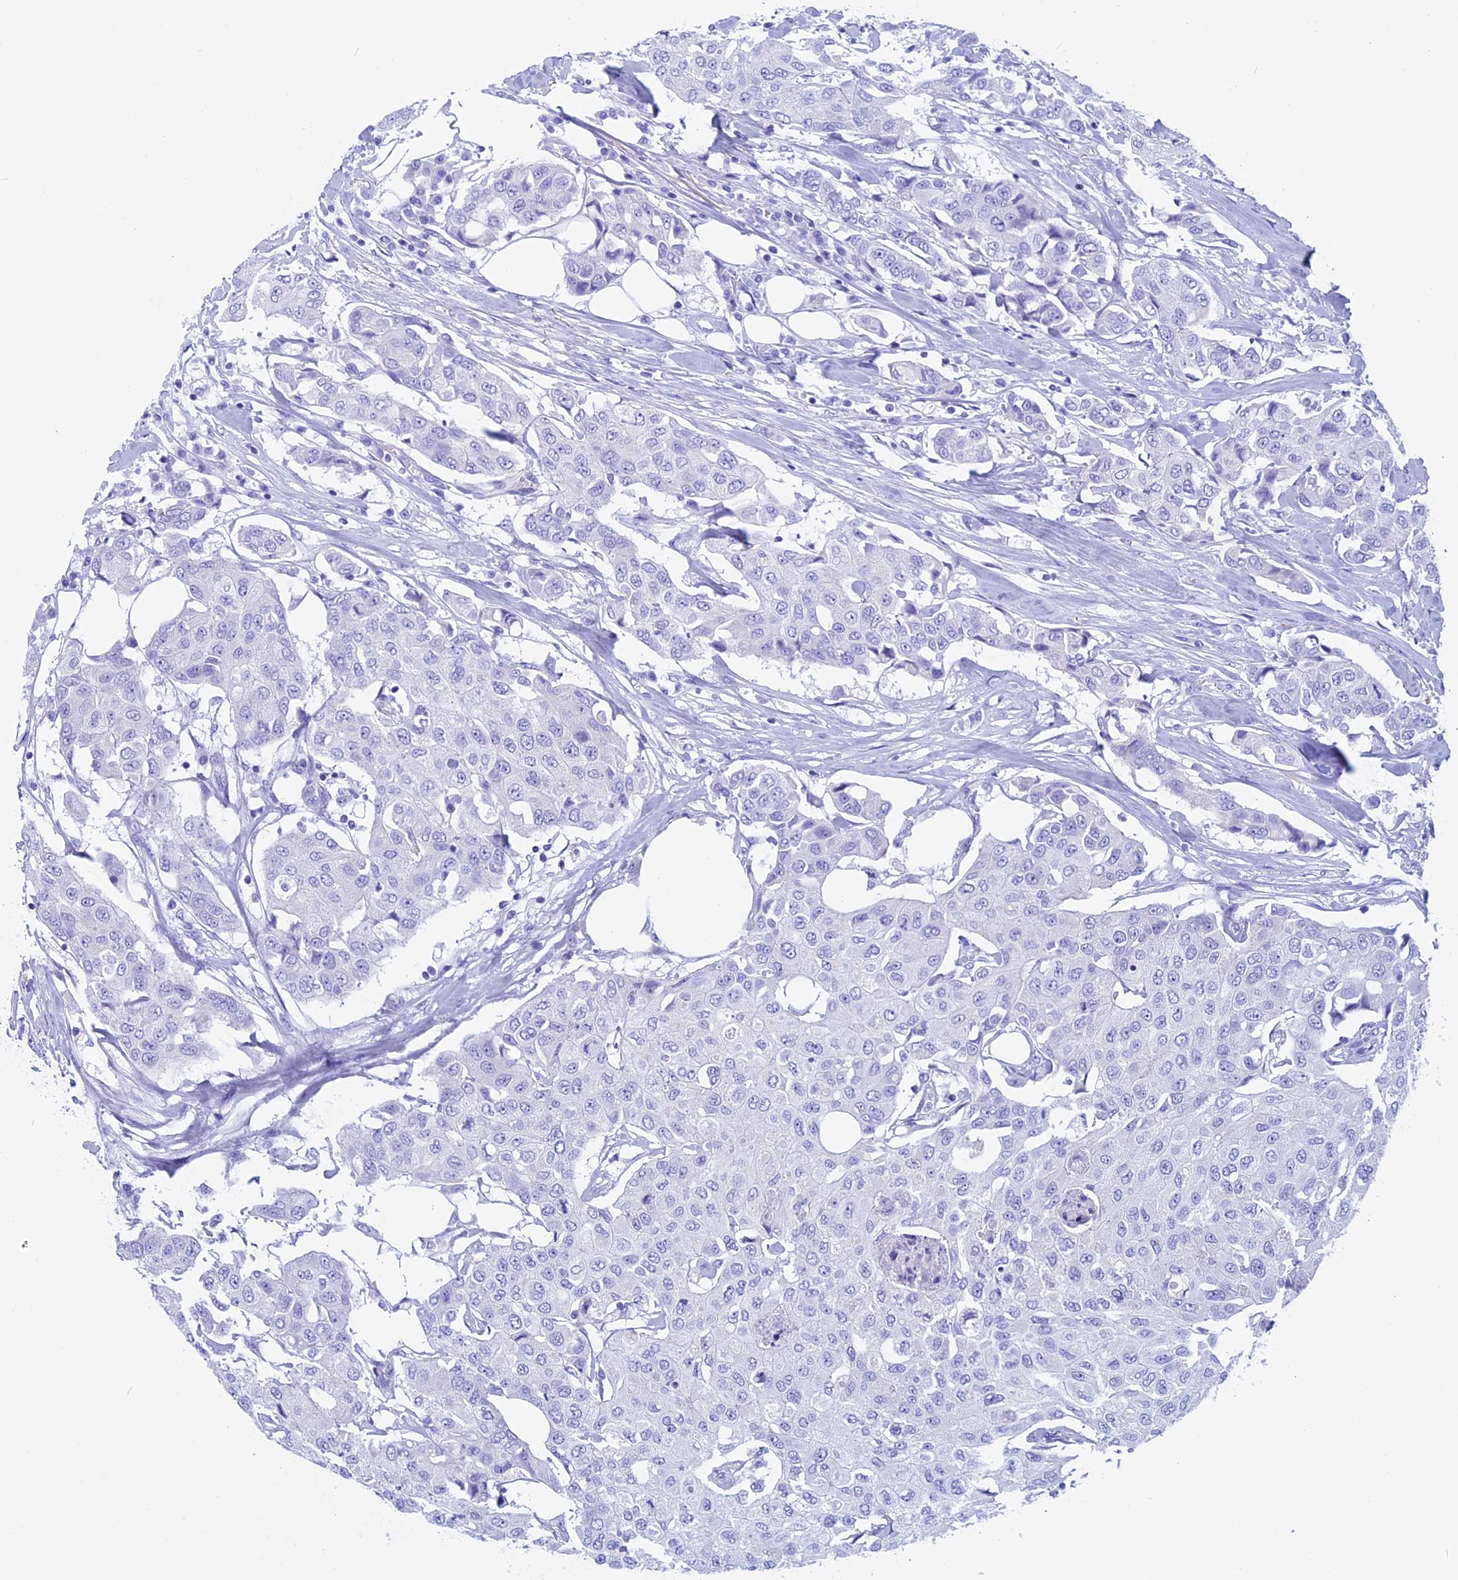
{"staining": {"intensity": "negative", "quantity": "none", "location": "none"}, "tissue": "breast cancer", "cell_type": "Tumor cells", "image_type": "cancer", "snomed": [{"axis": "morphology", "description": "Duct carcinoma"}, {"axis": "topography", "description": "Breast"}], "caption": "An immunohistochemistry photomicrograph of breast cancer is shown. There is no staining in tumor cells of breast cancer.", "gene": "FAM169A", "patient": {"sex": "female", "age": 80}}